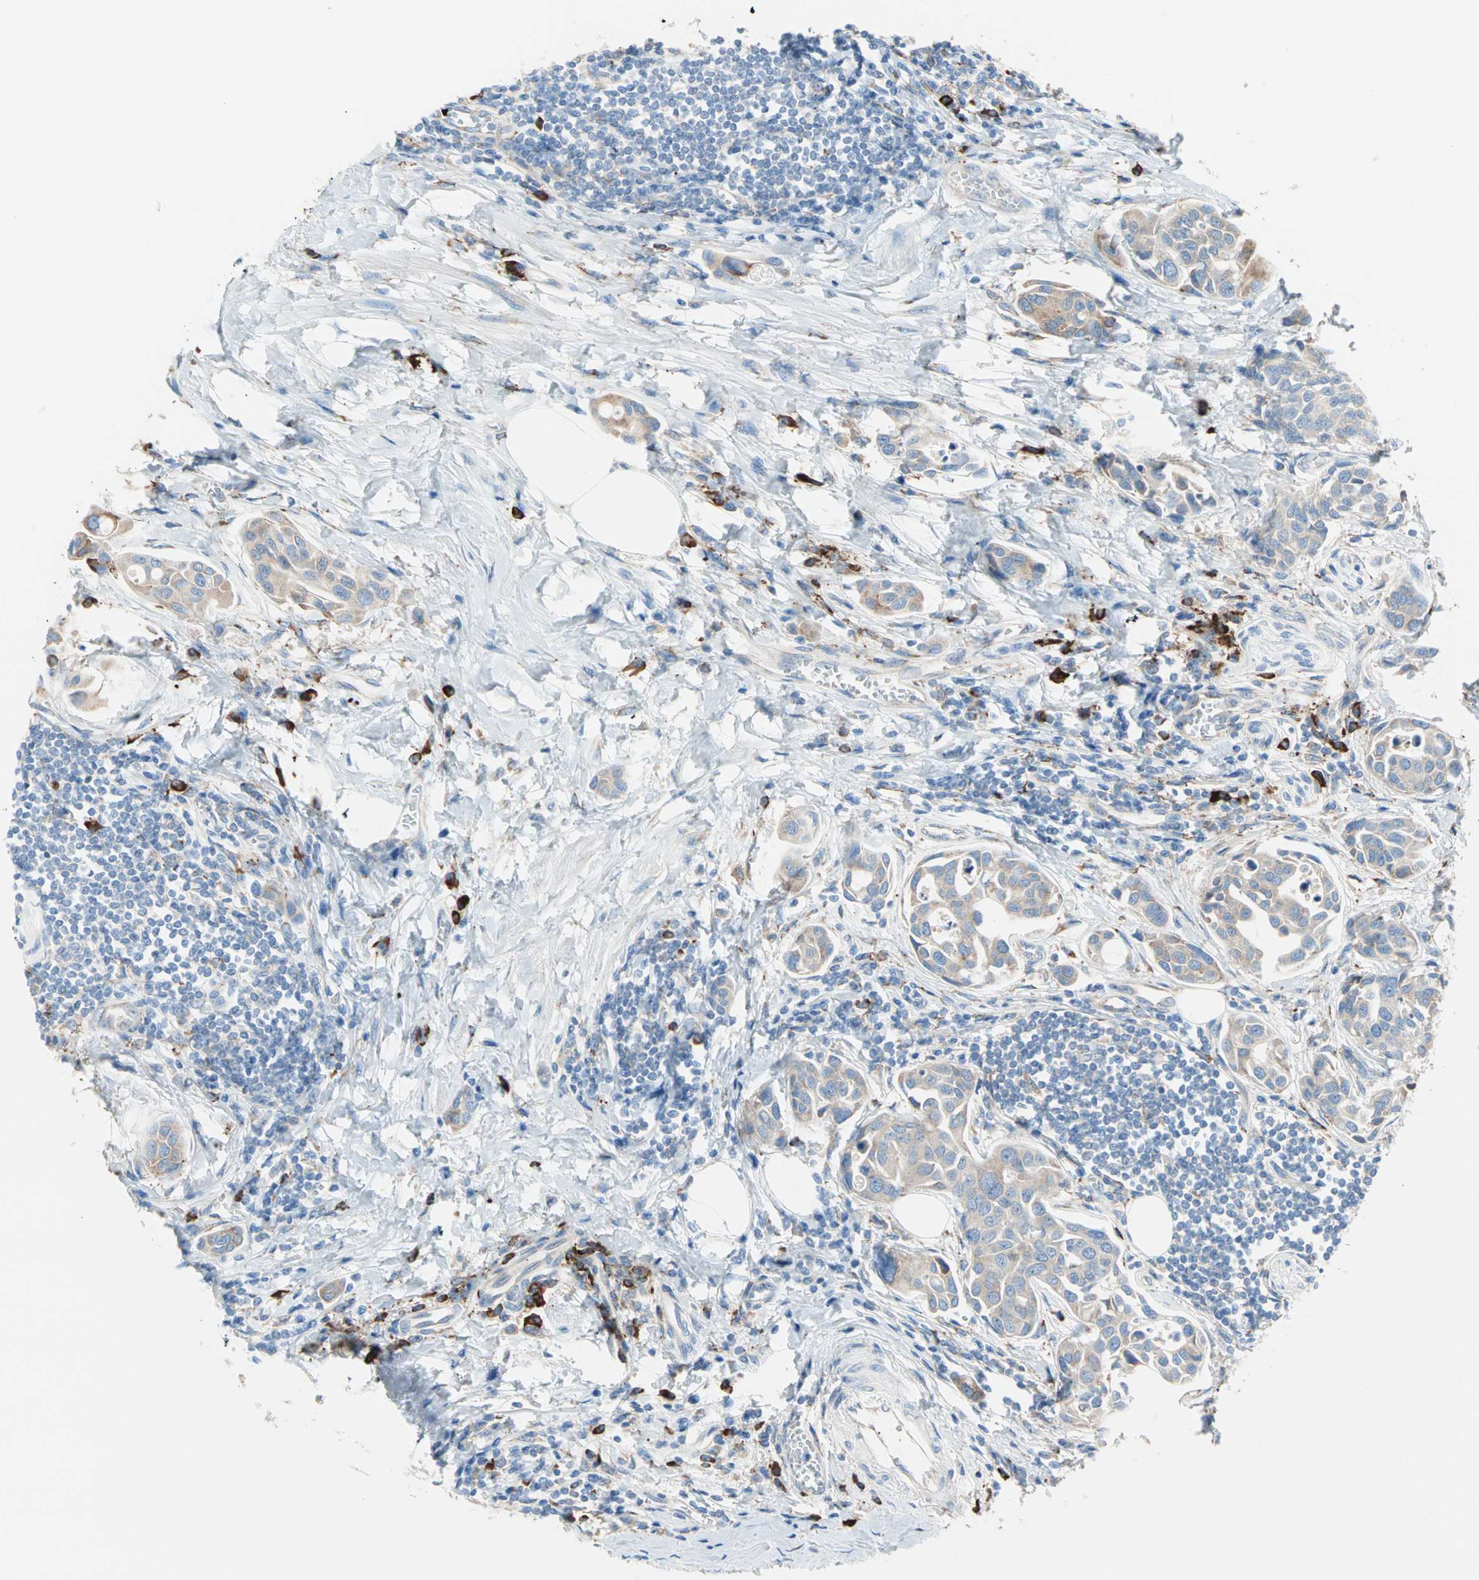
{"staining": {"intensity": "weak", "quantity": ">75%", "location": "cytoplasmic/membranous"}, "tissue": "urothelial cancer", "cell_type": "Tumor cells", "image_type": "cancer", "snomed": [{"axis": "morphology", "description": "Urothelial carcinoma, High grade"}, {"axis": "topography", "description": "Urinary bladder"}], "caption": "Immunohistochemistry (IHC) of human urothelial carcinoma (high-grade) shows low levels of weak cytoplasmic/membranous staining in approximately >75% of tumor cells. Immunohistochemistry stains the protein of interest in brown and the nuclei are stained blue.", "gene": "PLCXD1", "patient": {"sex": "male", "age": 78}}